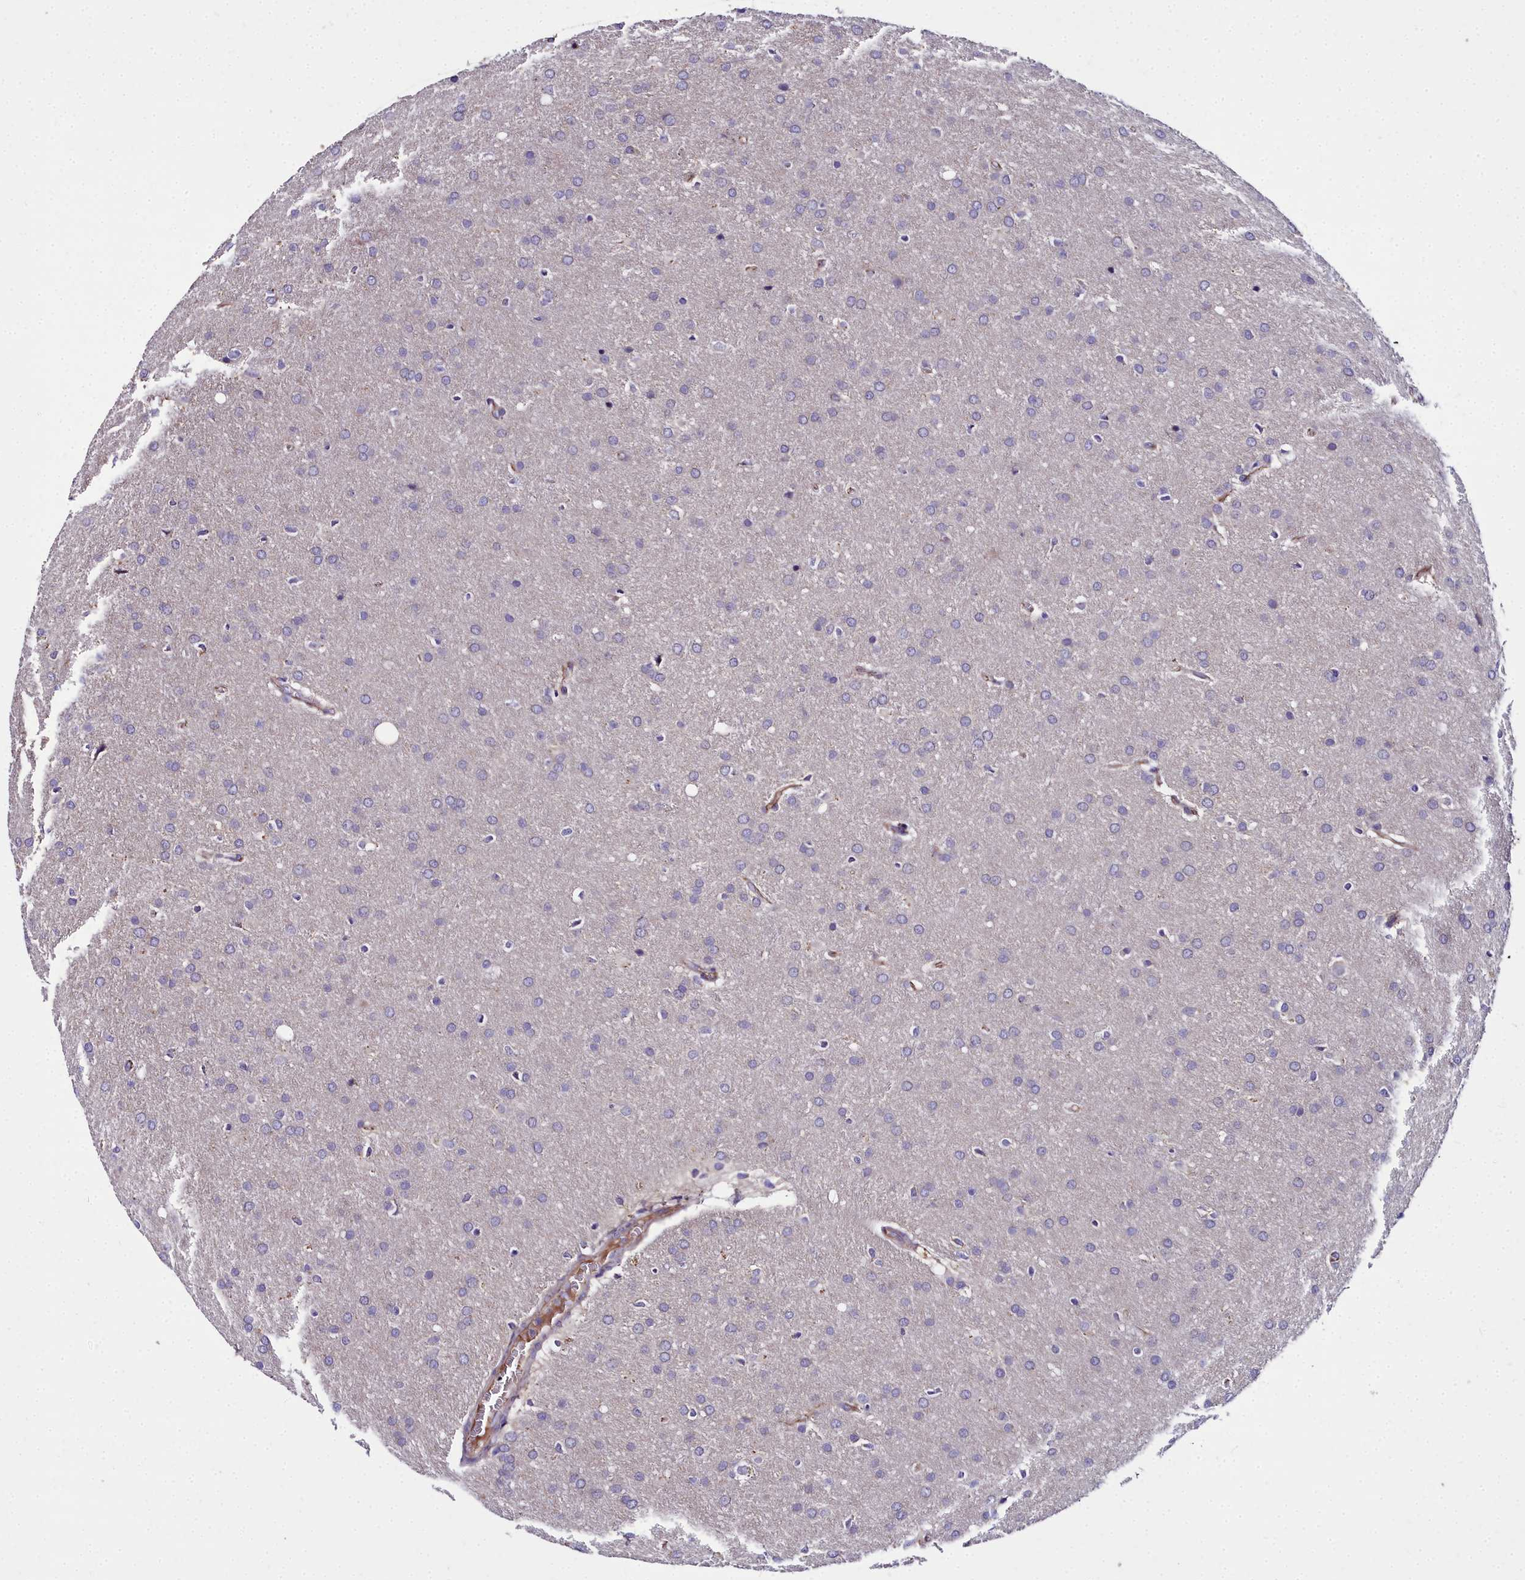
{"staining": {"intensity": "negative", "quantity": "none", "location": "none"}, "tissue": "glioma", "cell_type": "Tumor cells", "image_type": "cancer", "snomed": [{"axis": "morphology", "description": "Glioma, malignant, Low grade"}, {"axis": "topography", "description": "Brain"}], "caption": "Human malignant glioma (low-grade) stained for a protein using immunohistochemistry displays no expression in tumor cells.", "gene": "NT5M", "patient": {"sex": "female", "age": 32}}